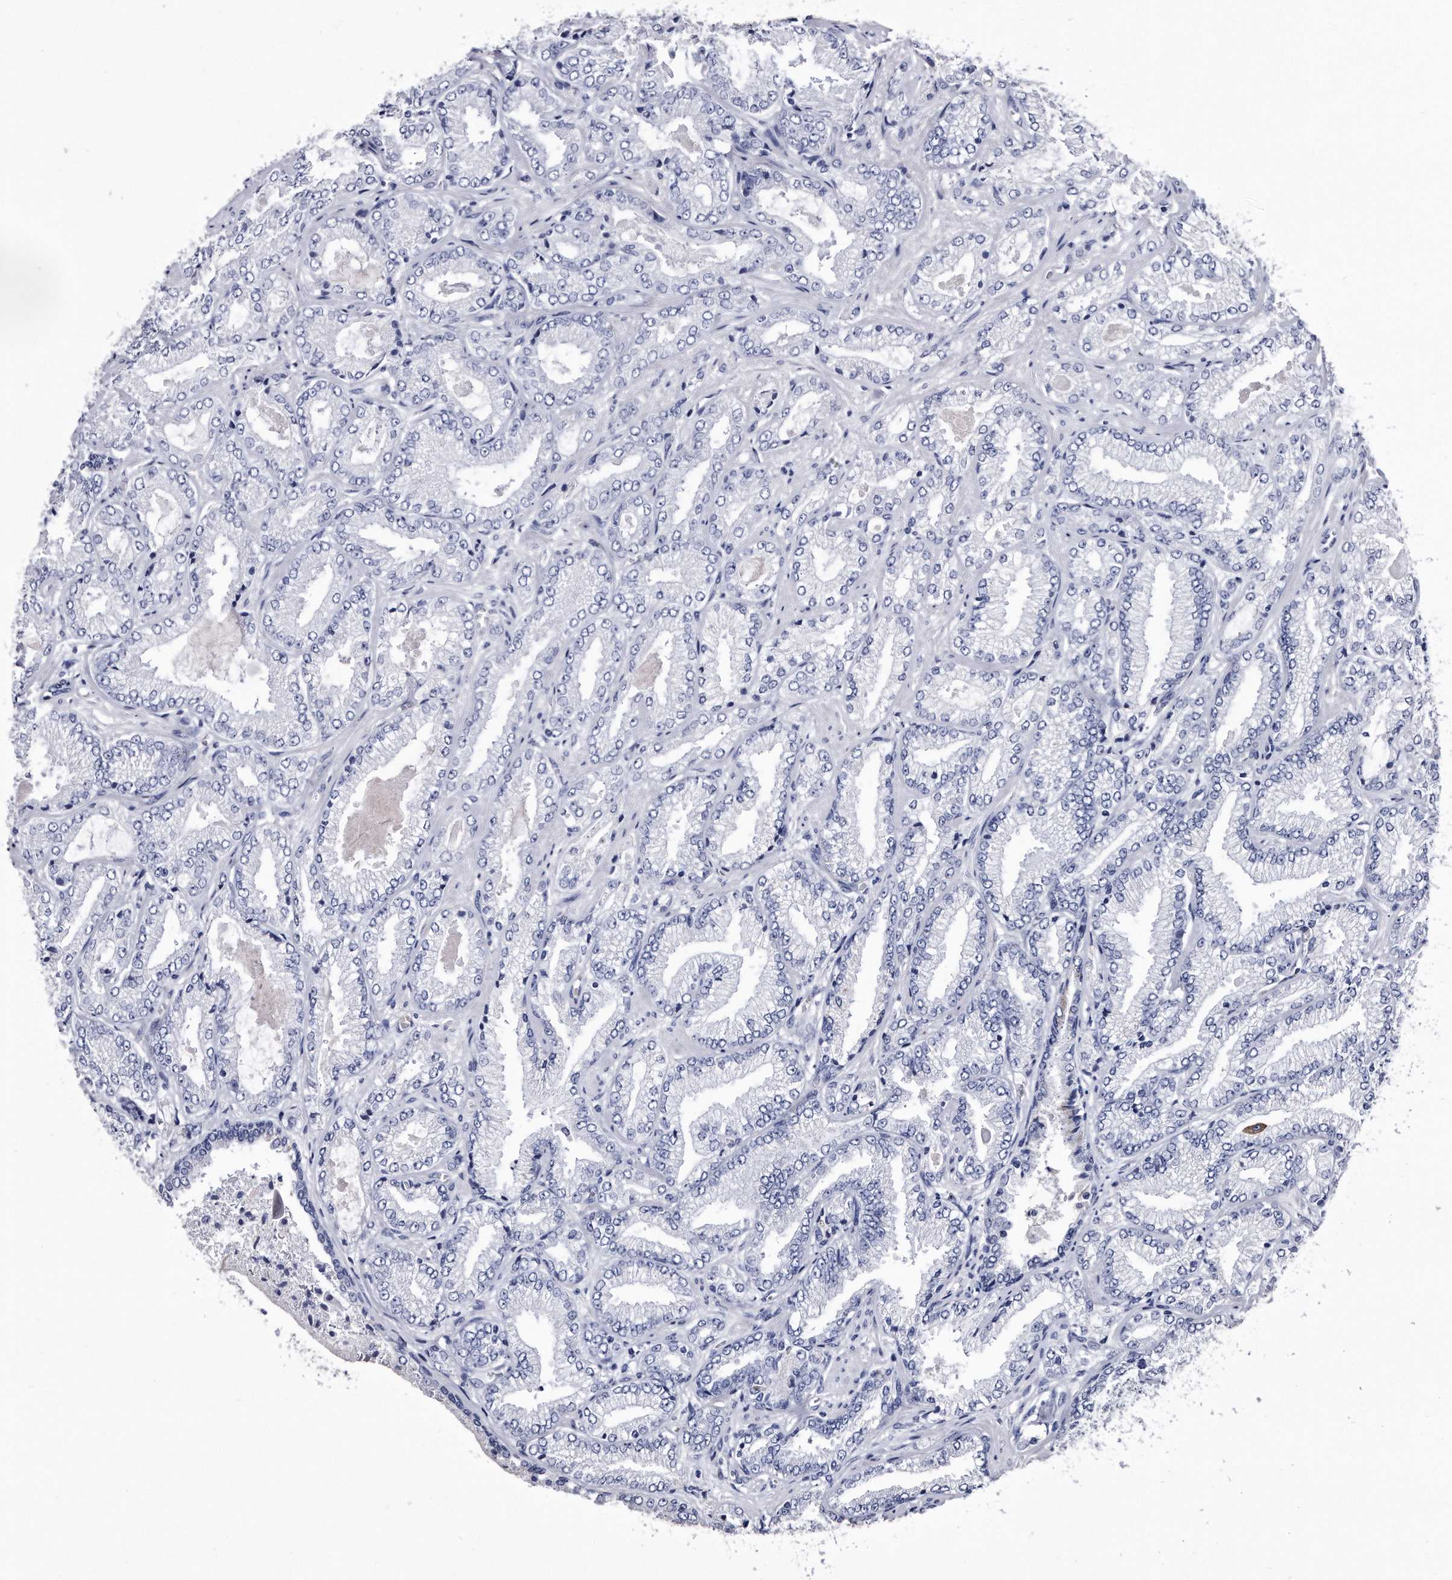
{"staining": {"intensity": "negative", "quantity": "none", "location": "none"}, "tissue": "prostate cancer", "cell_type": "Tumor cells", "image_type": "cancer", "snomed": [{"axis": "morphology", "description": "Adenocarcinoma, High grade"}, {"axis": "topography", "description": "Prostate"}], "caption": "Prostate cancer (adenocarcinoma (high-grade)) was stained to show a protein in brown. There is no significant expression in tumor cells.", "gene": "KCTD8", "patient": {"sex": "male", "age": 71}}